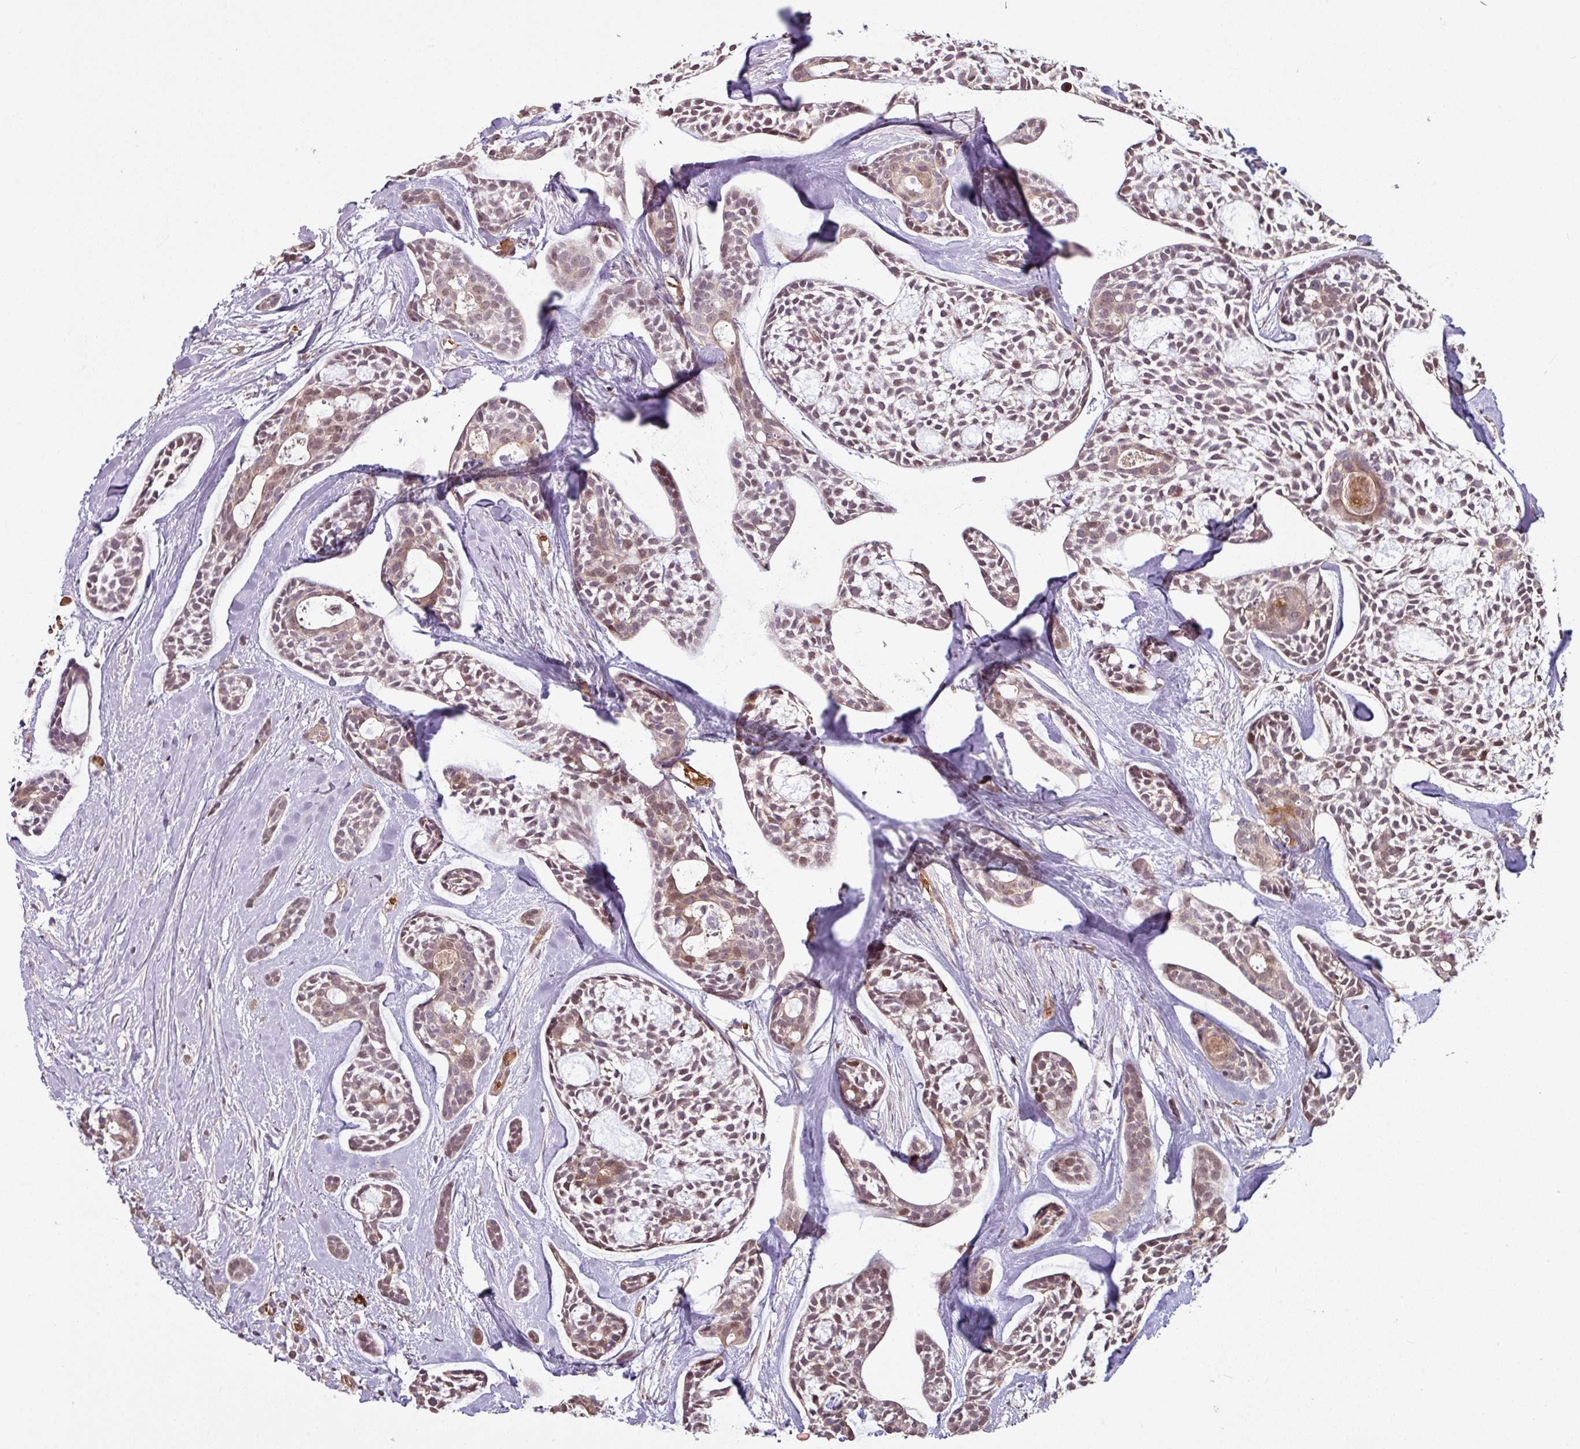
{"staining": {"intensity": "weak", "quantity": ">75%", "location": "cytoplasmic/membranous"}, "tissue": "head and neck cancer", "cell_type": "Tumor cells", "image_type": "cancer", "snomed": [{"axis": "morphology", "description": "Adenocarcinoma, NOS"}, {"axis": "topography", "description": "Subcutis"}, {"axis": "topography", "description": "Head-Neck"}], "caption": "Brown immunohistochemical staining in human head and neck adenocarcinoma reveals weak cytoplasmic/membranous staining in approximately >75% of tumor cells. The protein of interest is stained brown, and the nuclei are stained in blue (DAB IHC with brightfield microscopy, high magnification).", "gene": "NHSL2", "patient": {"sex": "female", "age": 73}}